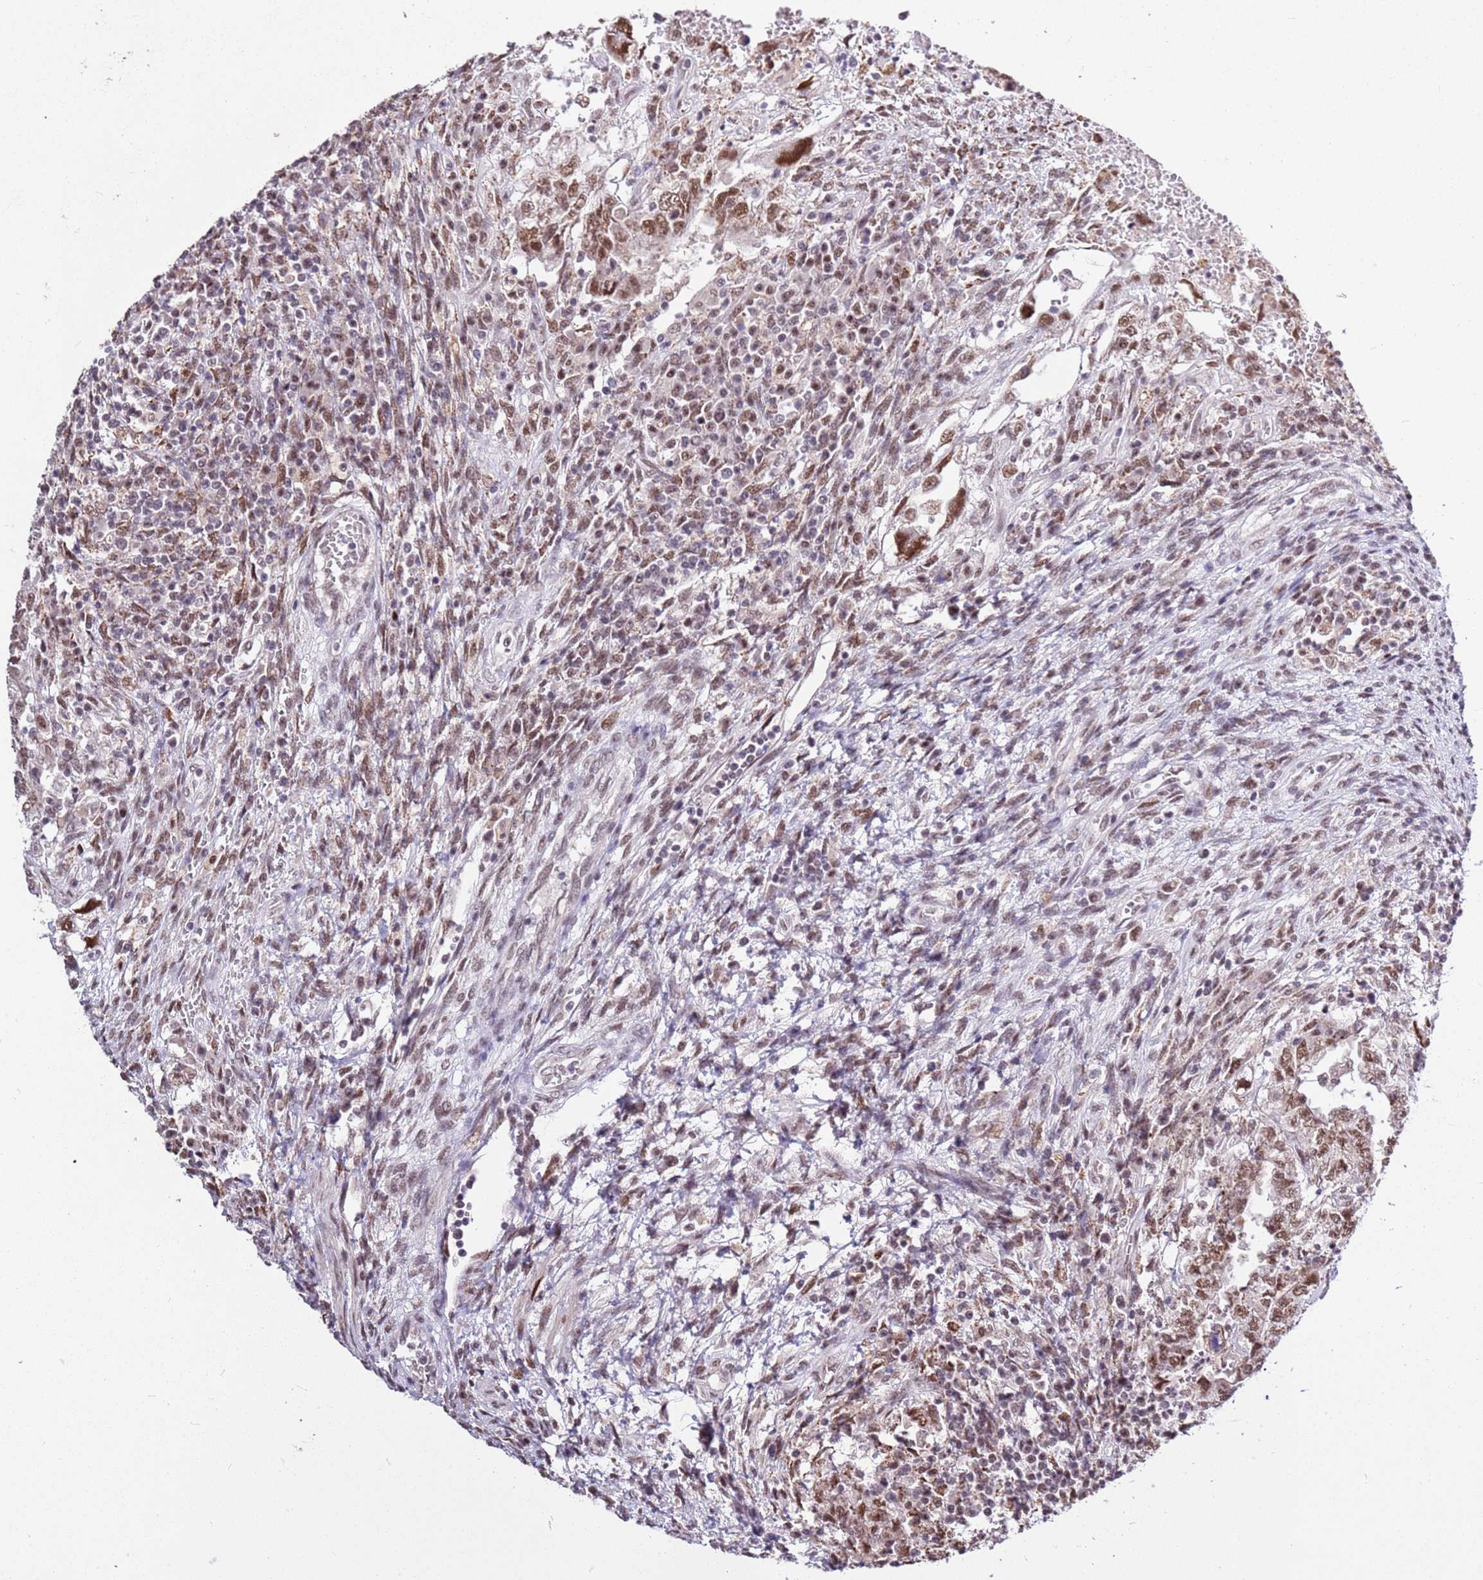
{"staining": {"intensity": "moderate", "quantity": ">75%", "location": "nuclear"}, "tissue": "testis cancer", "cell_type": "Tumor cells", "image_type": "cancer", "snomed": [{"axis": "morphology", "description": "Carcinoma, Embryonal, NOS"}, {"axis": "topography", "description": "Testis"}], "caption": "The image shows immunohistochemical staining of testis cancer. There is moderate nuclear staining is seen in approximately >75% of tumor cells.", "gene": "AKAP8L", "patient": {"sex": "male", "age": 26}}